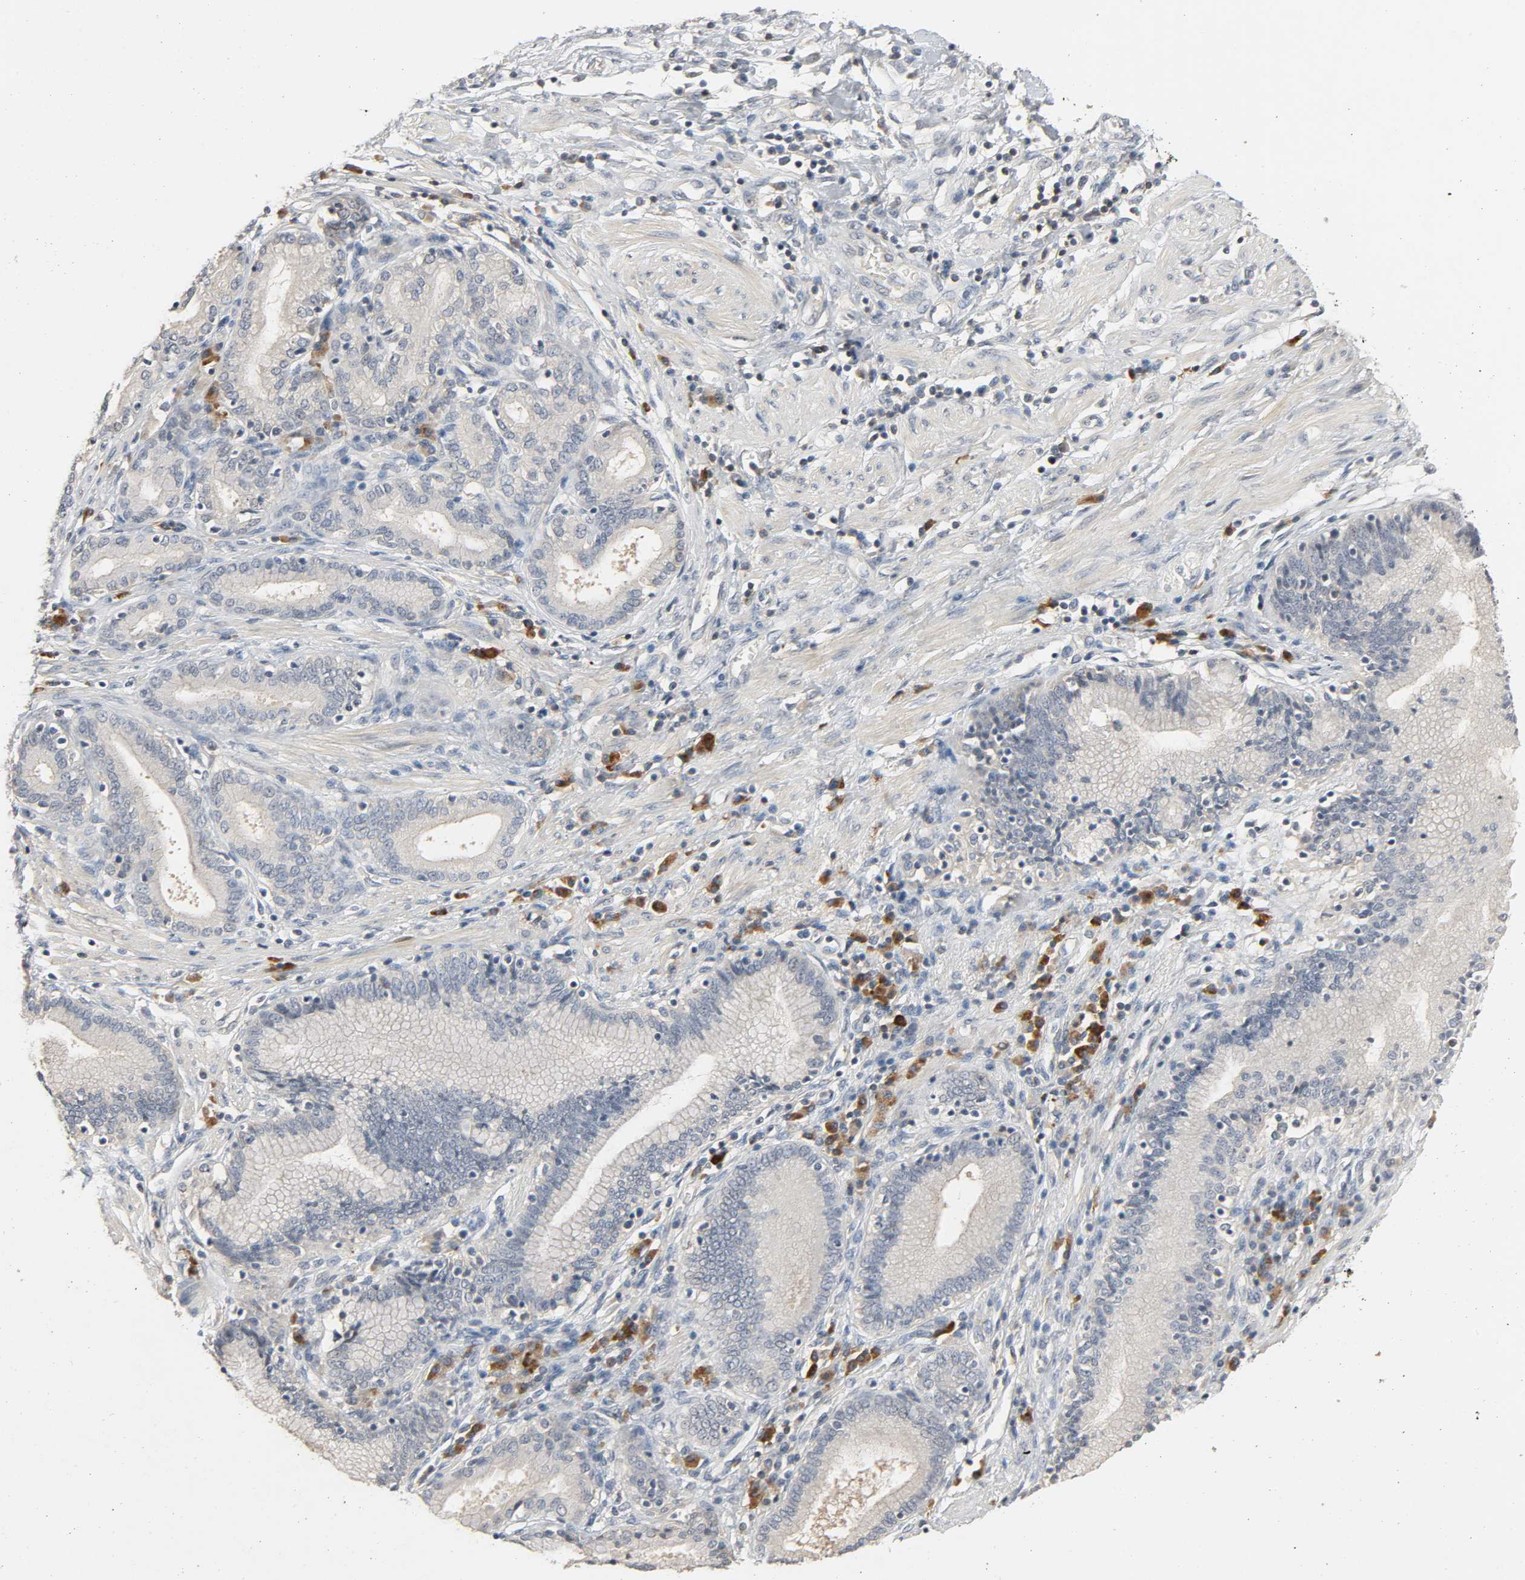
{"staining": {"intensity": "negative", "quantity": "none", "location": "none"}, "tissue": "pancreatic cancer", "cell_type": "Tumor cells", "image_type": "cancer", "snomed": [{"axis": "morphology", "description": "Adenocarcinoma, NOS"}, {"axis": "topography", "description": "Pancreas"}], "caption": "The image demonstrates no significant positivity in tumor cells of adenocarcinoma (pancreatic).", "gene": "CD4", "patient": {"sex": "female", "age": 48}}